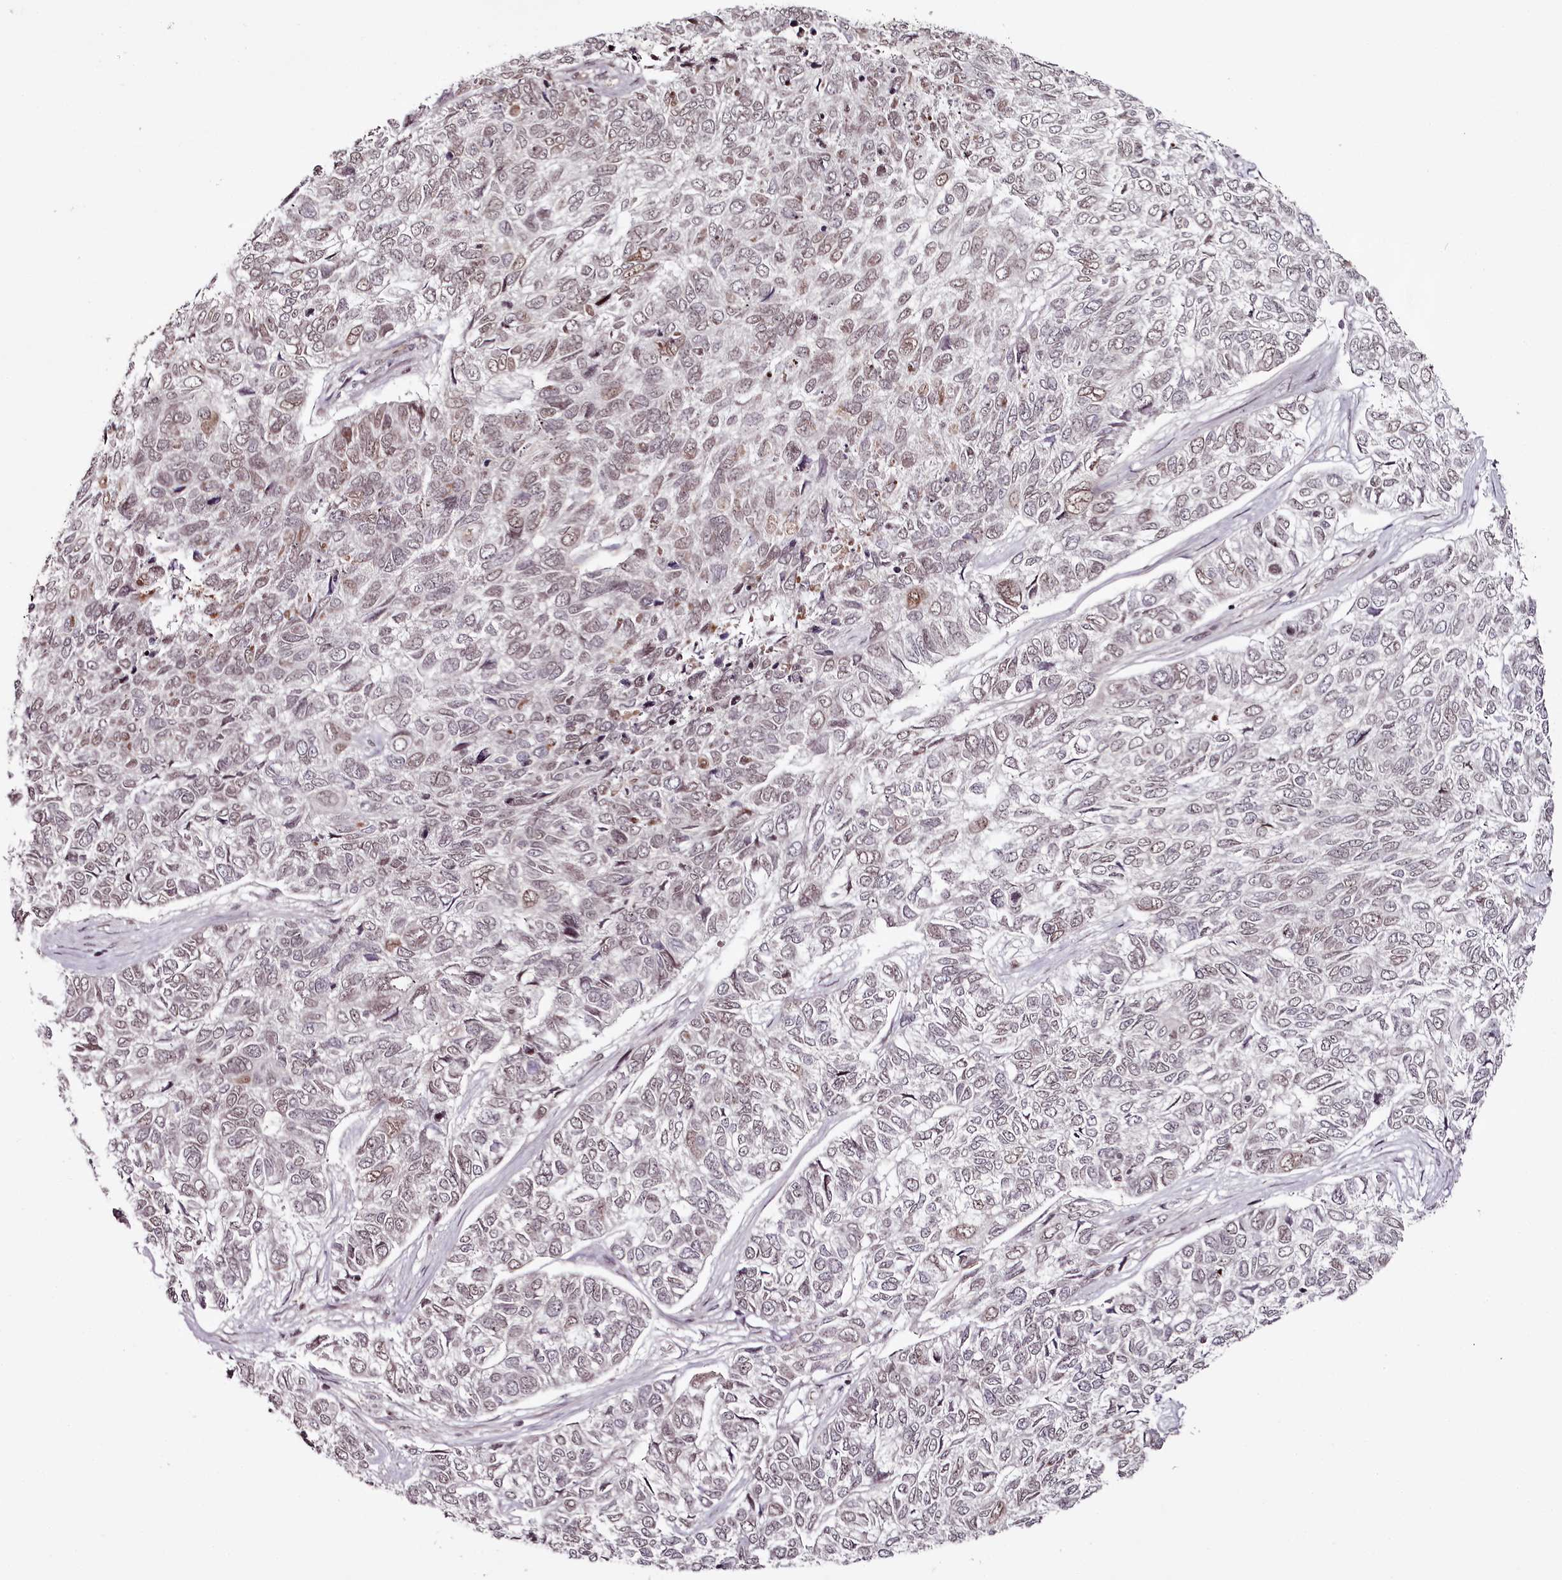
{"staining": {"intensity": "moderate", "quantity": "<25%", "location": "nuclear"}, "tissue": "skin cancer", "cell_type": "Tumor cells", "image_type": "cancer", "snomed": [{"axis": "morphology", "description": "Basal cell carcinoma"}, {"axis": "topography", "description": "Skin"}], "caption": "A high-resolution photomicrograph shows immunohistochemistry staining of basal cell carcinoma (skin), which displays moderate nuclear positivity in approximately <25% of tumor cells.", "gene": "THYN1", "patient": {"sex": "female", "age": 65}}